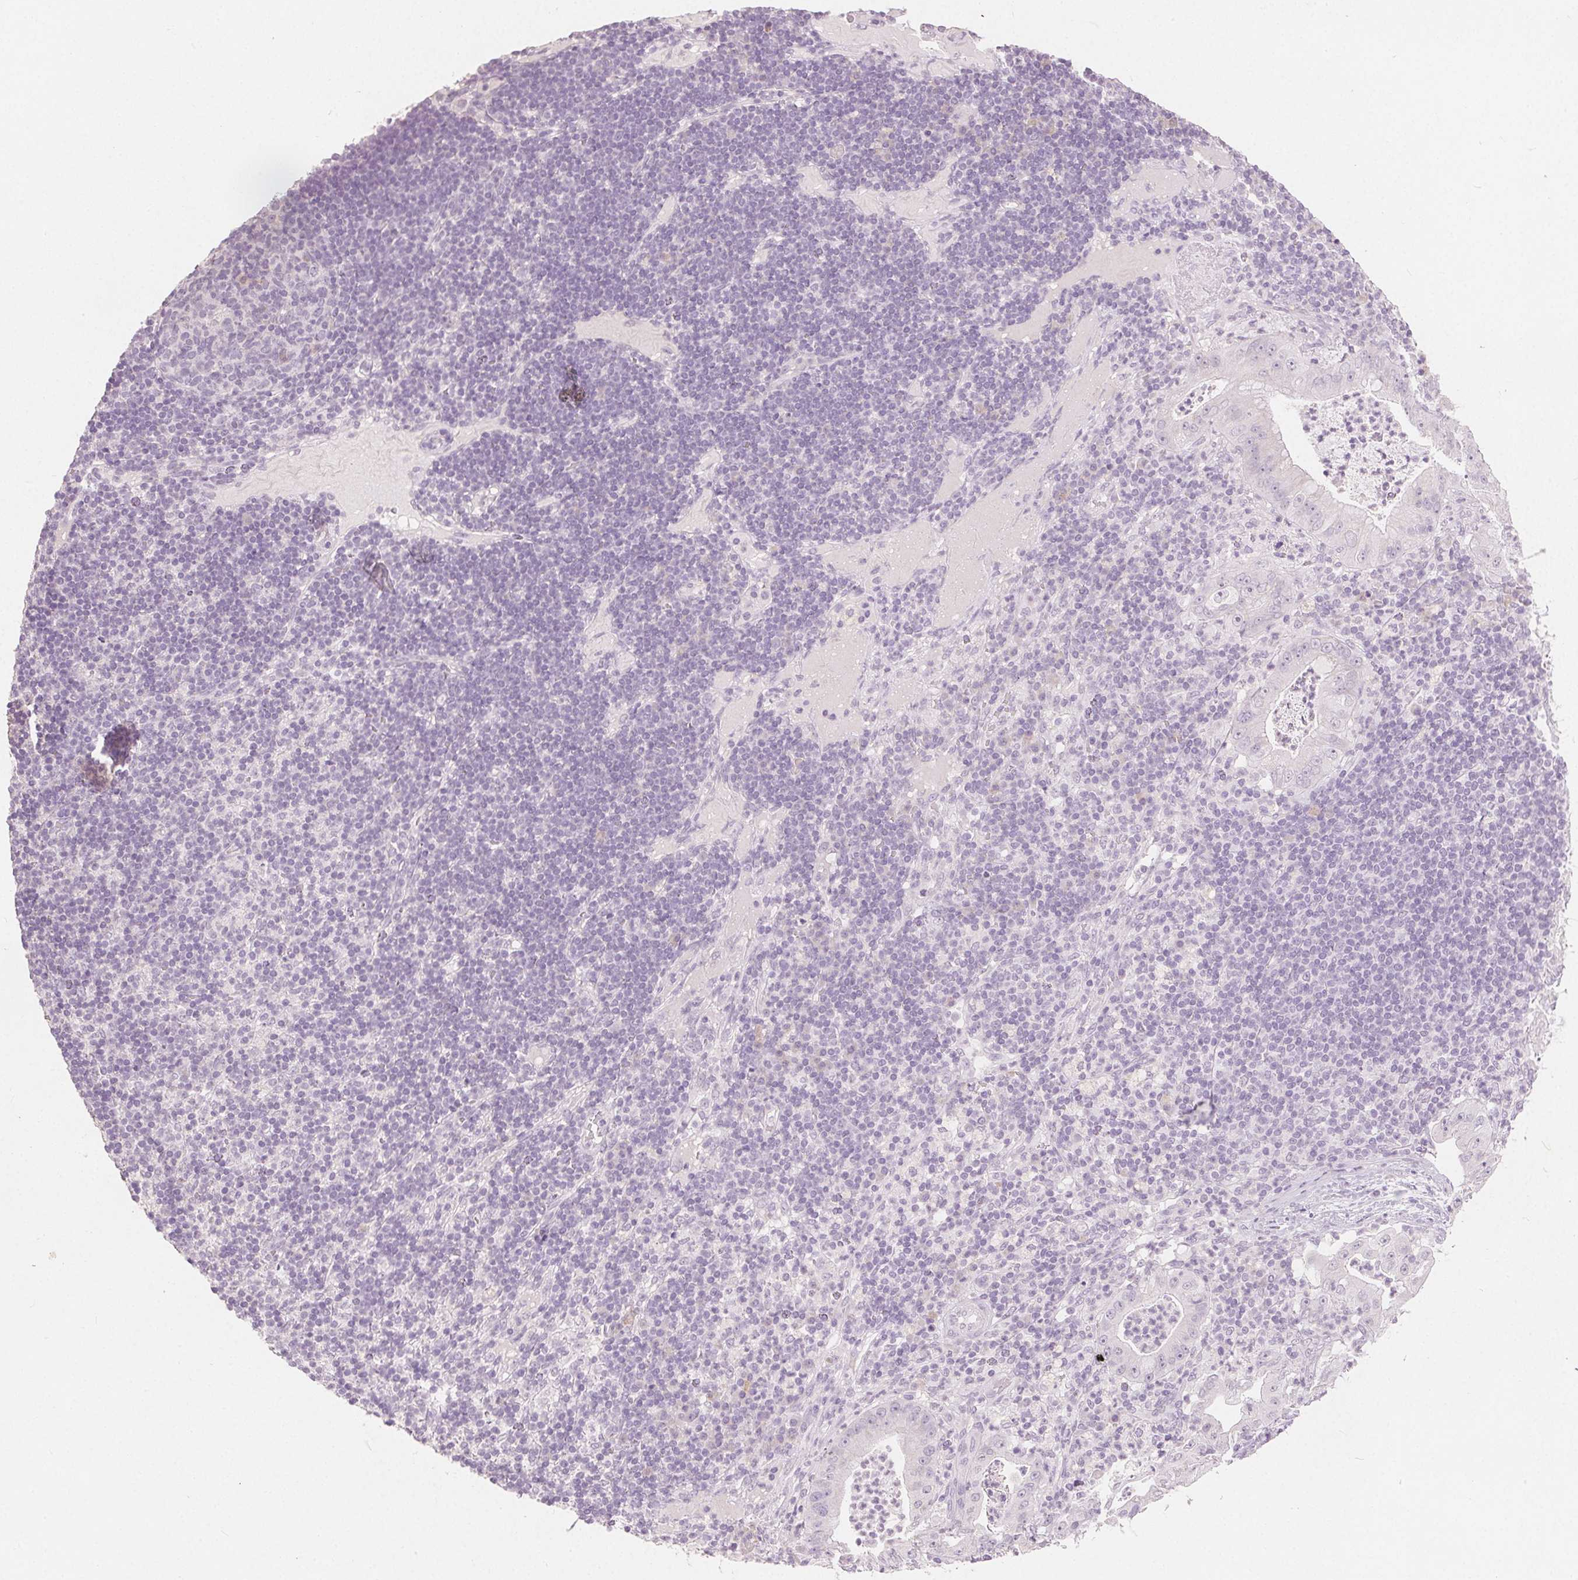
{"staining": {"intensity": "negative", "quantity": "none", "location": "none"}, "tissue": "pancreatic cancer", "cell_type": "Tumor cells", "image_type": "cancer", "snomed": [{"axis": "morphology", "description": "Adenocarcinoma, NOS"}, {"axis": "topography", "description": "Pancreas"}], "caption": "Photomicrograph shows no significant protein staining in tumor cells of pancreatic cancer.", "gene": "CA12", "patient": {"sex": "male", "age": 71}}